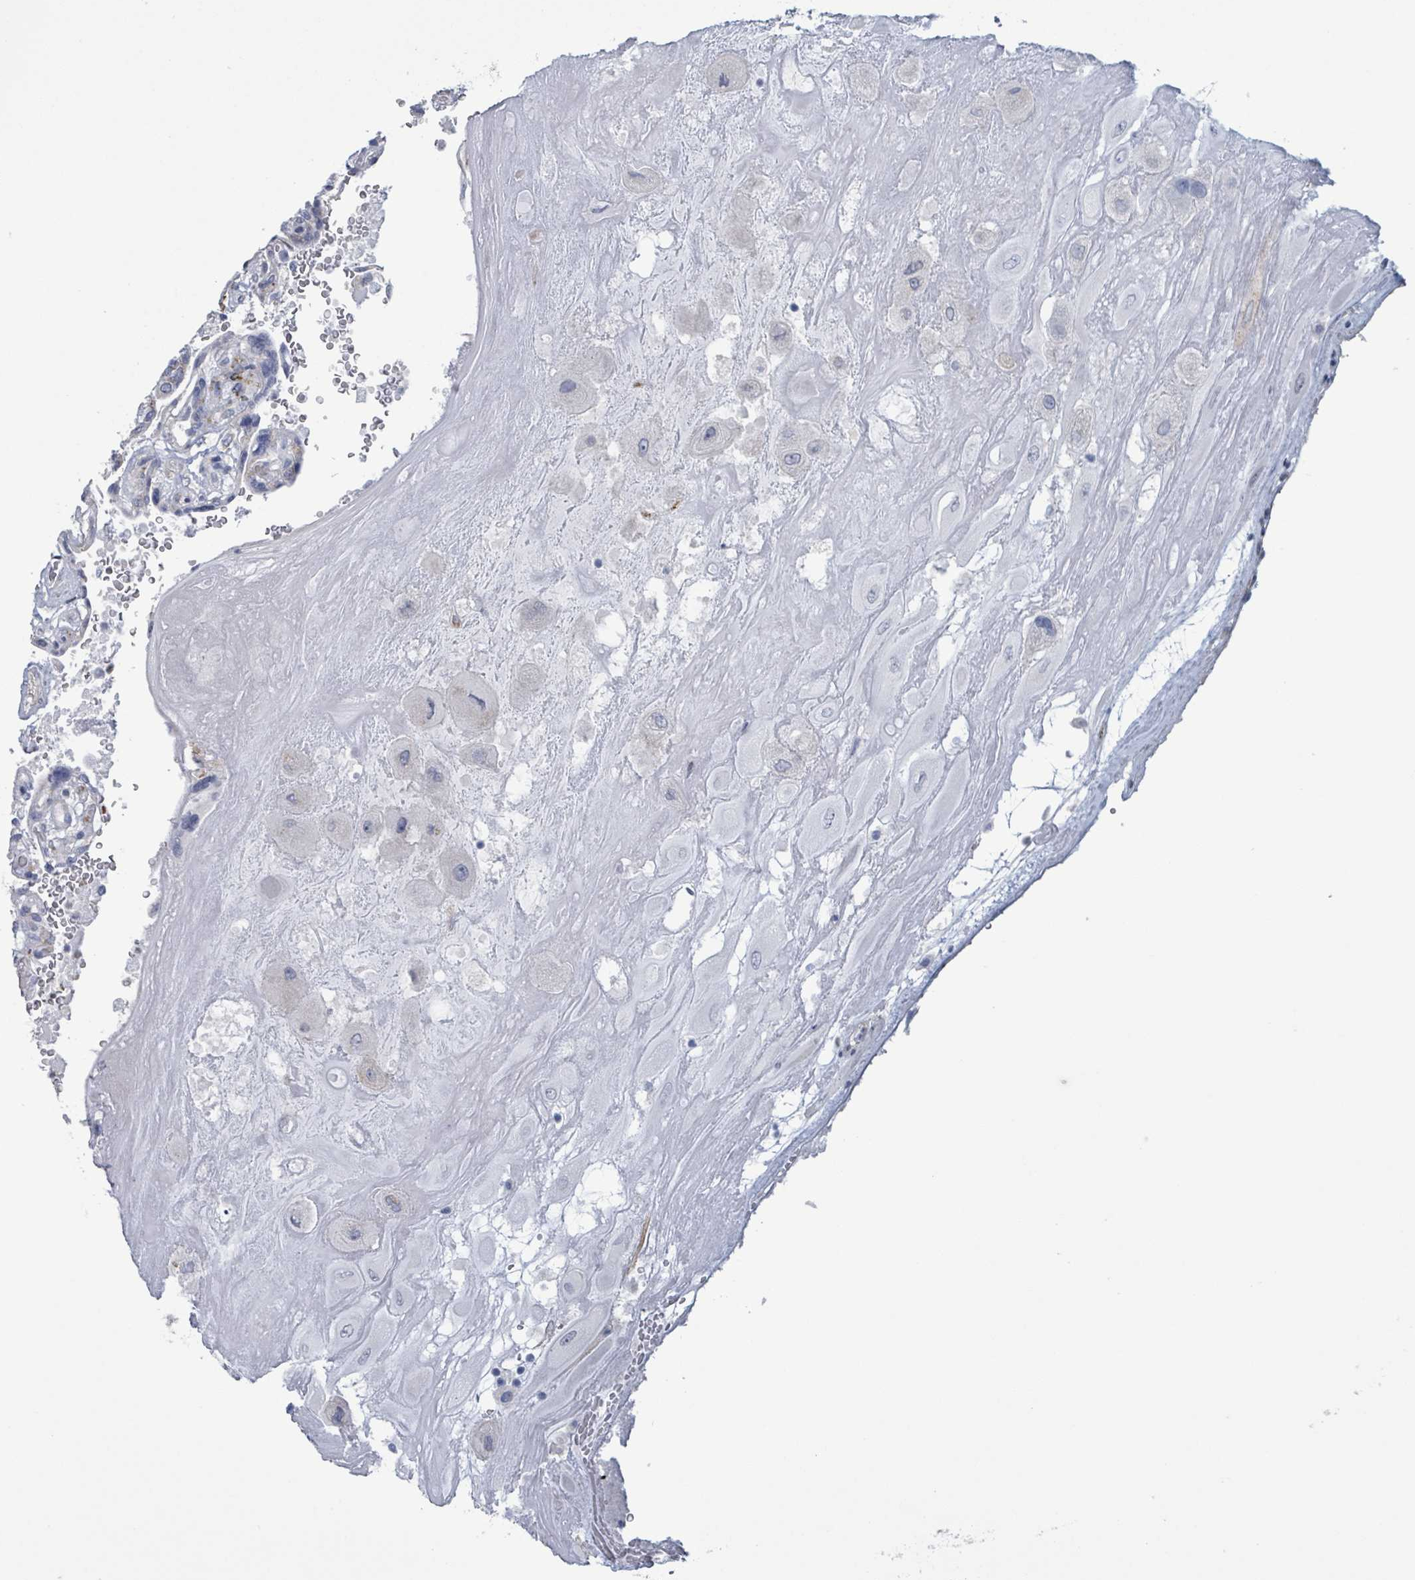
{"staining": {"intensity": "negative", "quantity": "none", "location": "none"}, "tissue": "placenta", "cell_type": "Decidual cells", "image_type": "normal", "snomed": [{"axis": "morphology", "description": "Normal tissue, NOS"}, {"axis": "topography", "description": "Placenta"}], "caption": "Immunohistochemistry of benign human placenta shows no positivity in decidual cells.", "gene": "PKLR", "patient": {"sex": "female", "age": 32}}